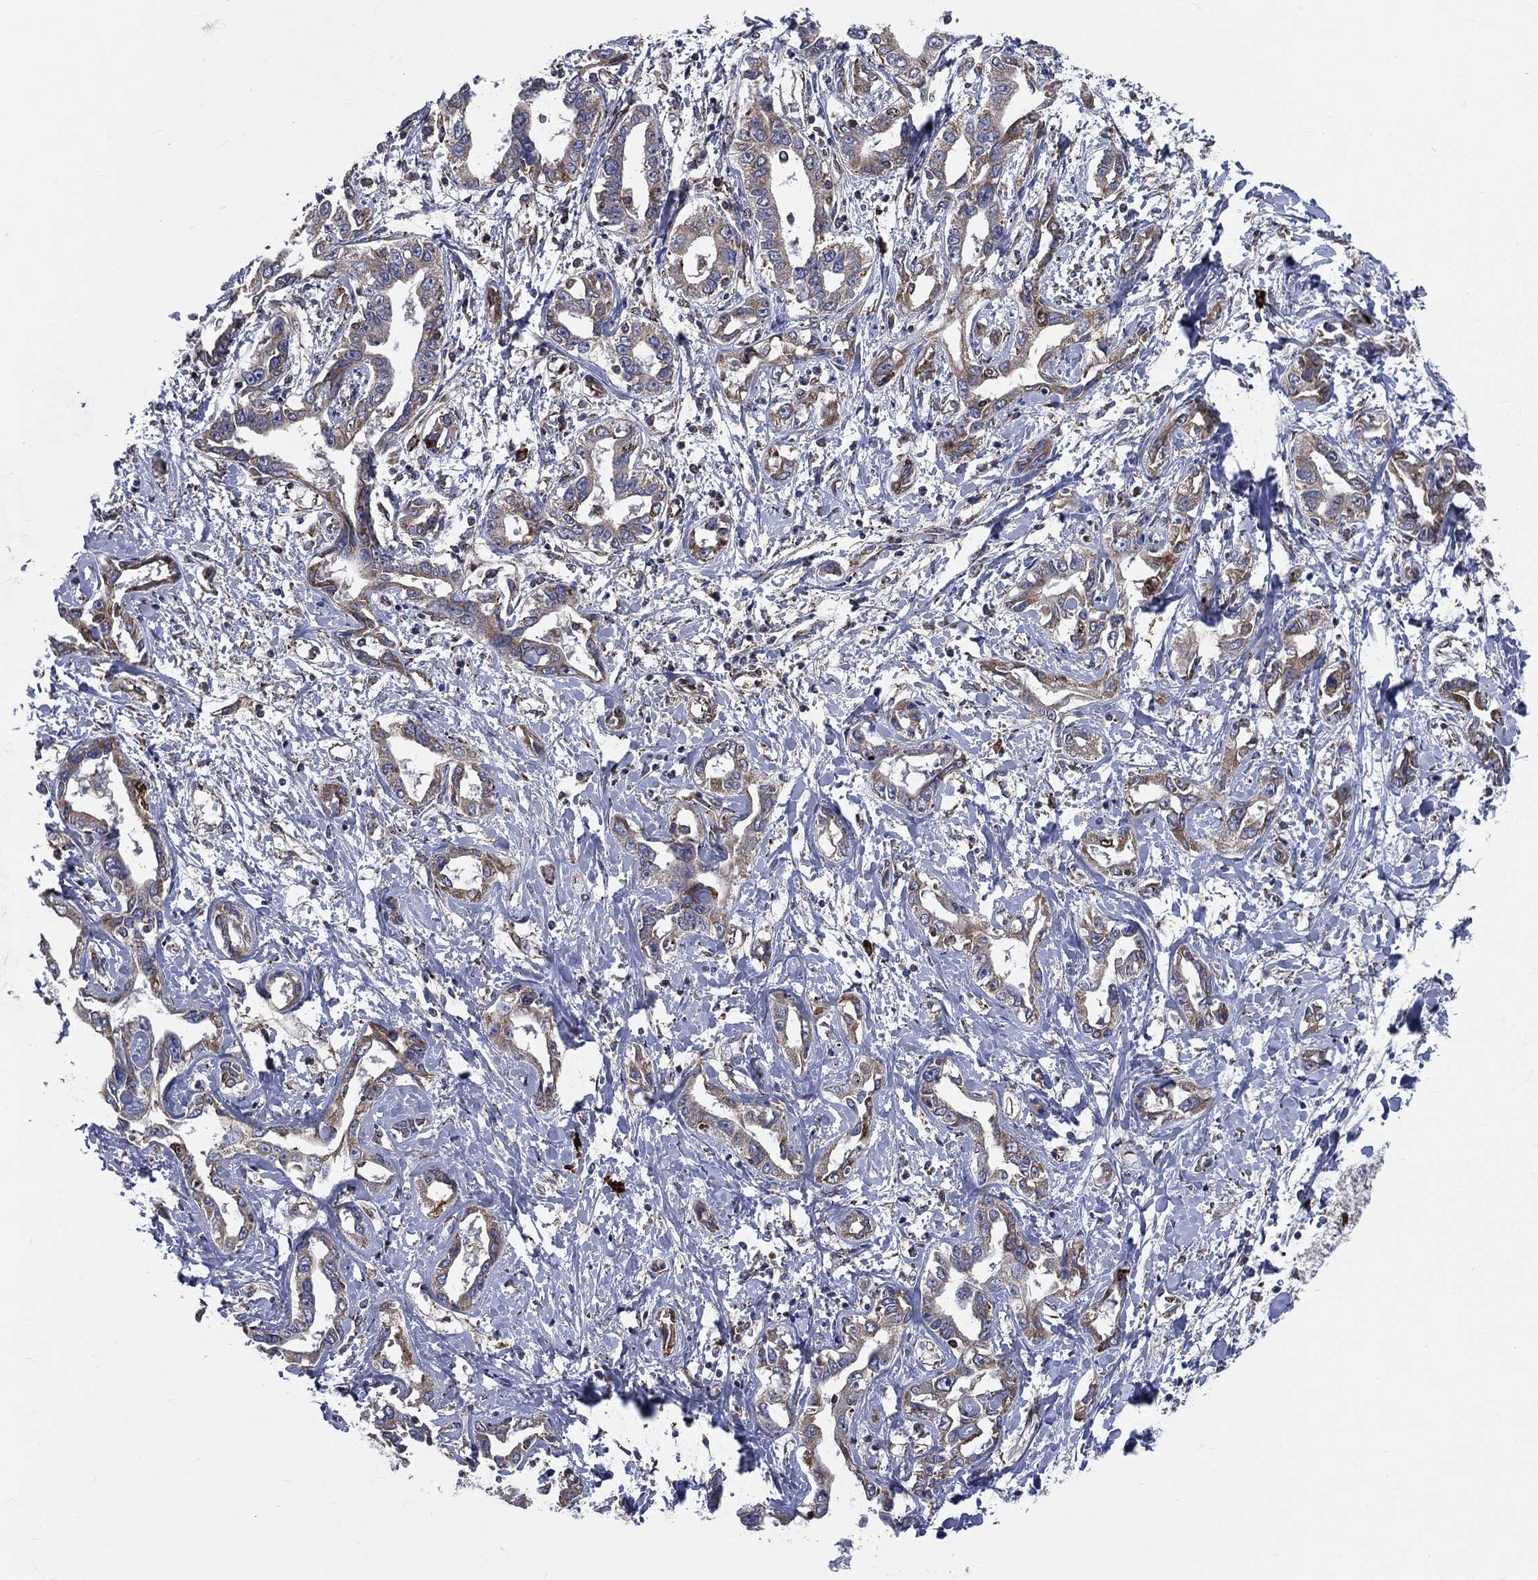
{"staining": {"intensity": "strong", "quantity": ">75%", "location": "cytoplasmic/membranous"}, "tissue": "liver cancer", "cell_type": "Tumor cells", "image_type": "cancer", "snomed": [{"axis": "morphology", "description": "Cholangiocarcinoma"}, {"axis": "topography", "description": "Liver"}], "caption": "Immunohistochemistry (IHC) staining of cholangiocarcinoma (liver), which demonstrates high levels of strong cytoplasmic/membranous positivity in approximately >75% of tumor cells indicating strong cytoplasmic/membranous protein positivity. The staining was performed using DAB (3,3'-diaminobenzidine) (brown) for protein detection and nuclei were counterstained in hematoxylin (blue).", "gene": "CCDC159", "patient": {"sex": "male", "age": 59}}